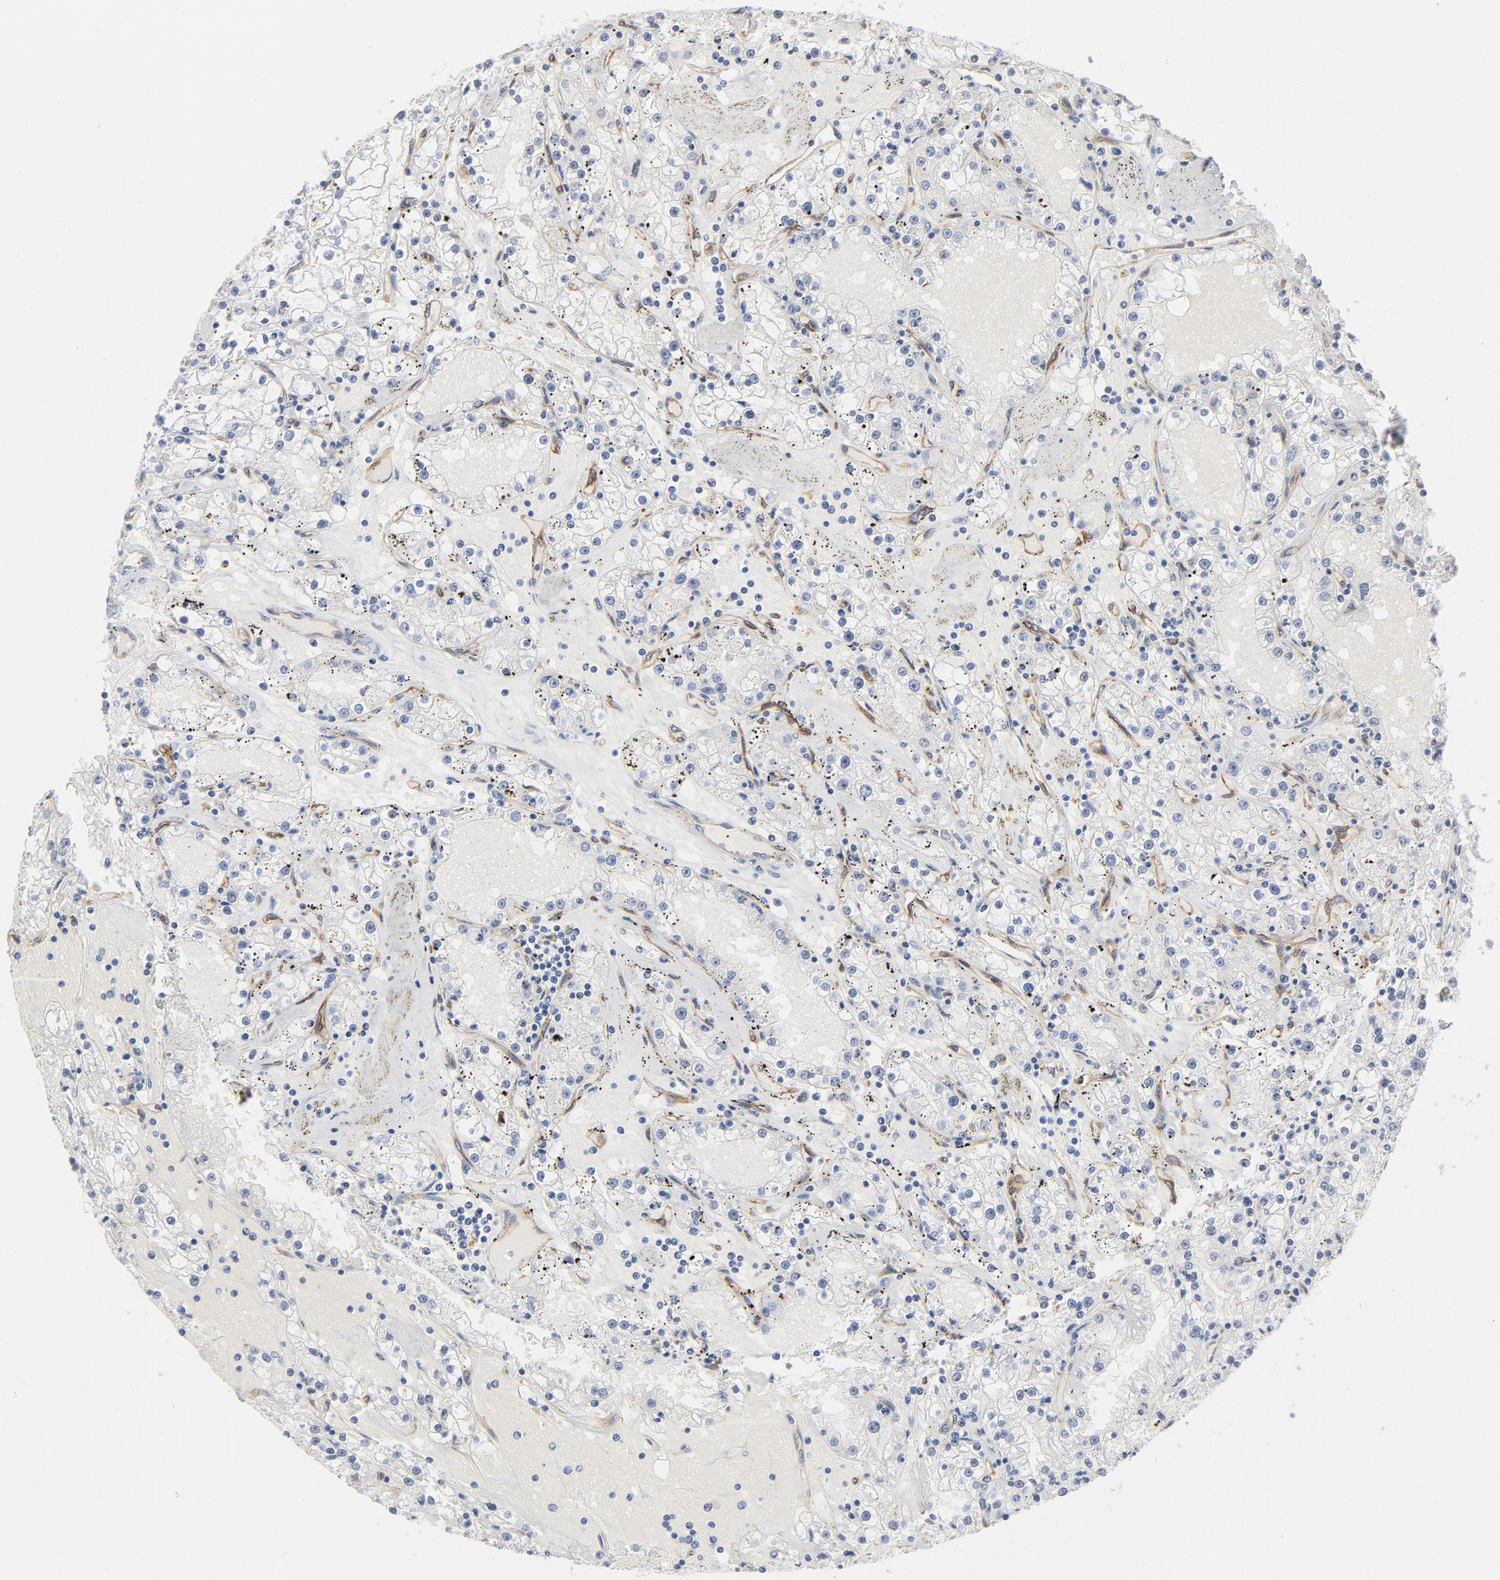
{"staining": {"intensity": "negative", "quantity": "none", "location": "none"}, "tissue": "renal cancer", "cell_type": "Tumor cells", "image_type": "cancer", "snomed": [{"axis": "morphology", "description": "Adenocarcinoma, NOS"}, {"axis": "topography", "description": "Kidney"}], "caption": "Tumor cells are negative for protein expression in human renal adenocarcinoma. Nuclei are stained in blue.", "gene": "SHANK3", "patient": {"sex": "male", "age": 56}}